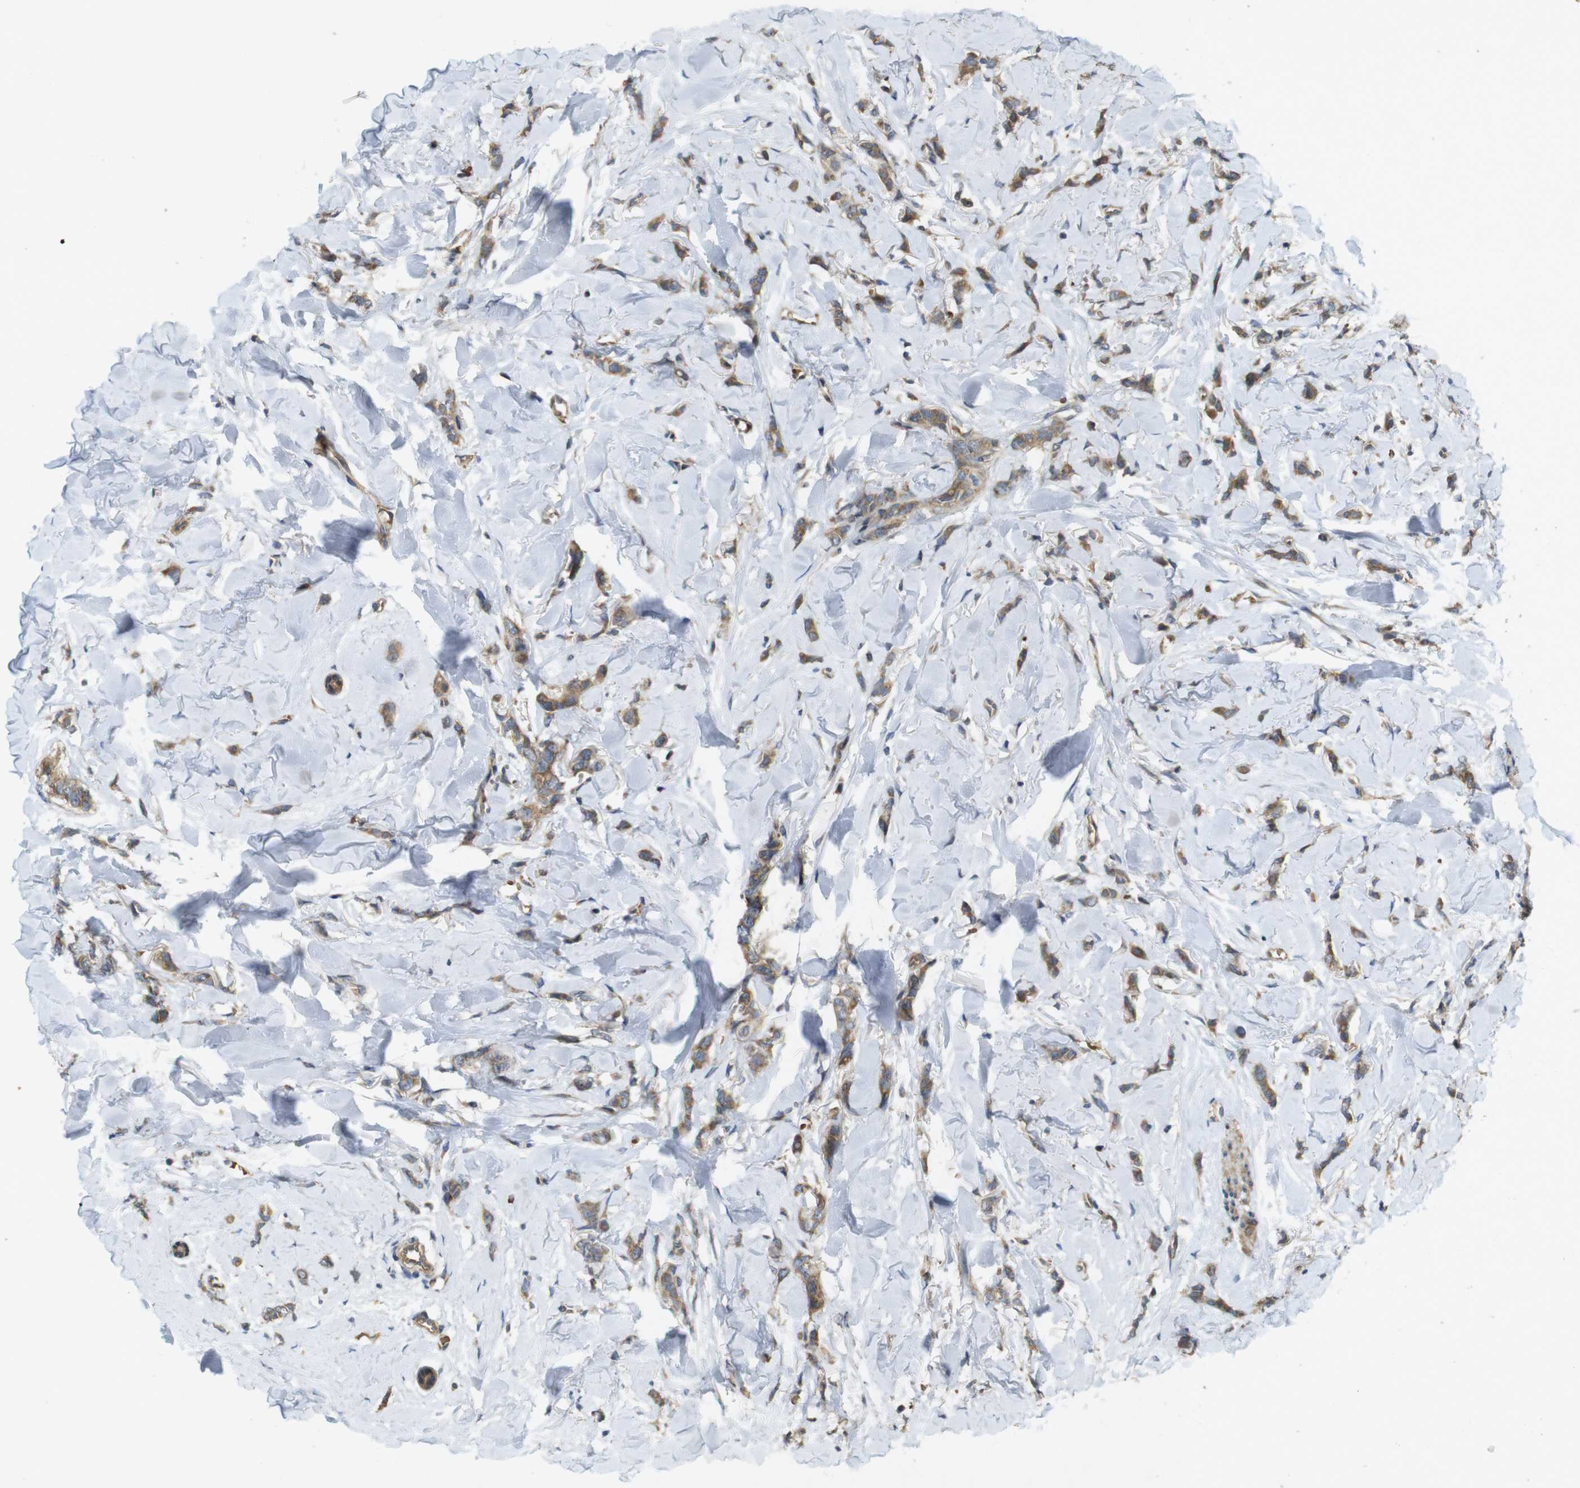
{"staining": {"intensity": "moderate", "quantity": ">75%", "location": "cytoplasmic/membranous"}, "tissue": "breast cancer", "cell_type": "Tumor cells", "image_type": "cancer", "snomed": [{"axis": "morphology", "description": "Lobular carcinoma"}, {"axis": "topography", "description": "Skin"}, {"axis": "topography", "description": "Breast"}], "caption": "The histopathology image shows immunohistochemical staining of breast cancer (lobular carcinoma). There is moderate cytoplasmic/membranous staining is identified in about >75% of tumor cells.", "gene": "CLTC", "patient": {"sex": "female", "age": 46}}